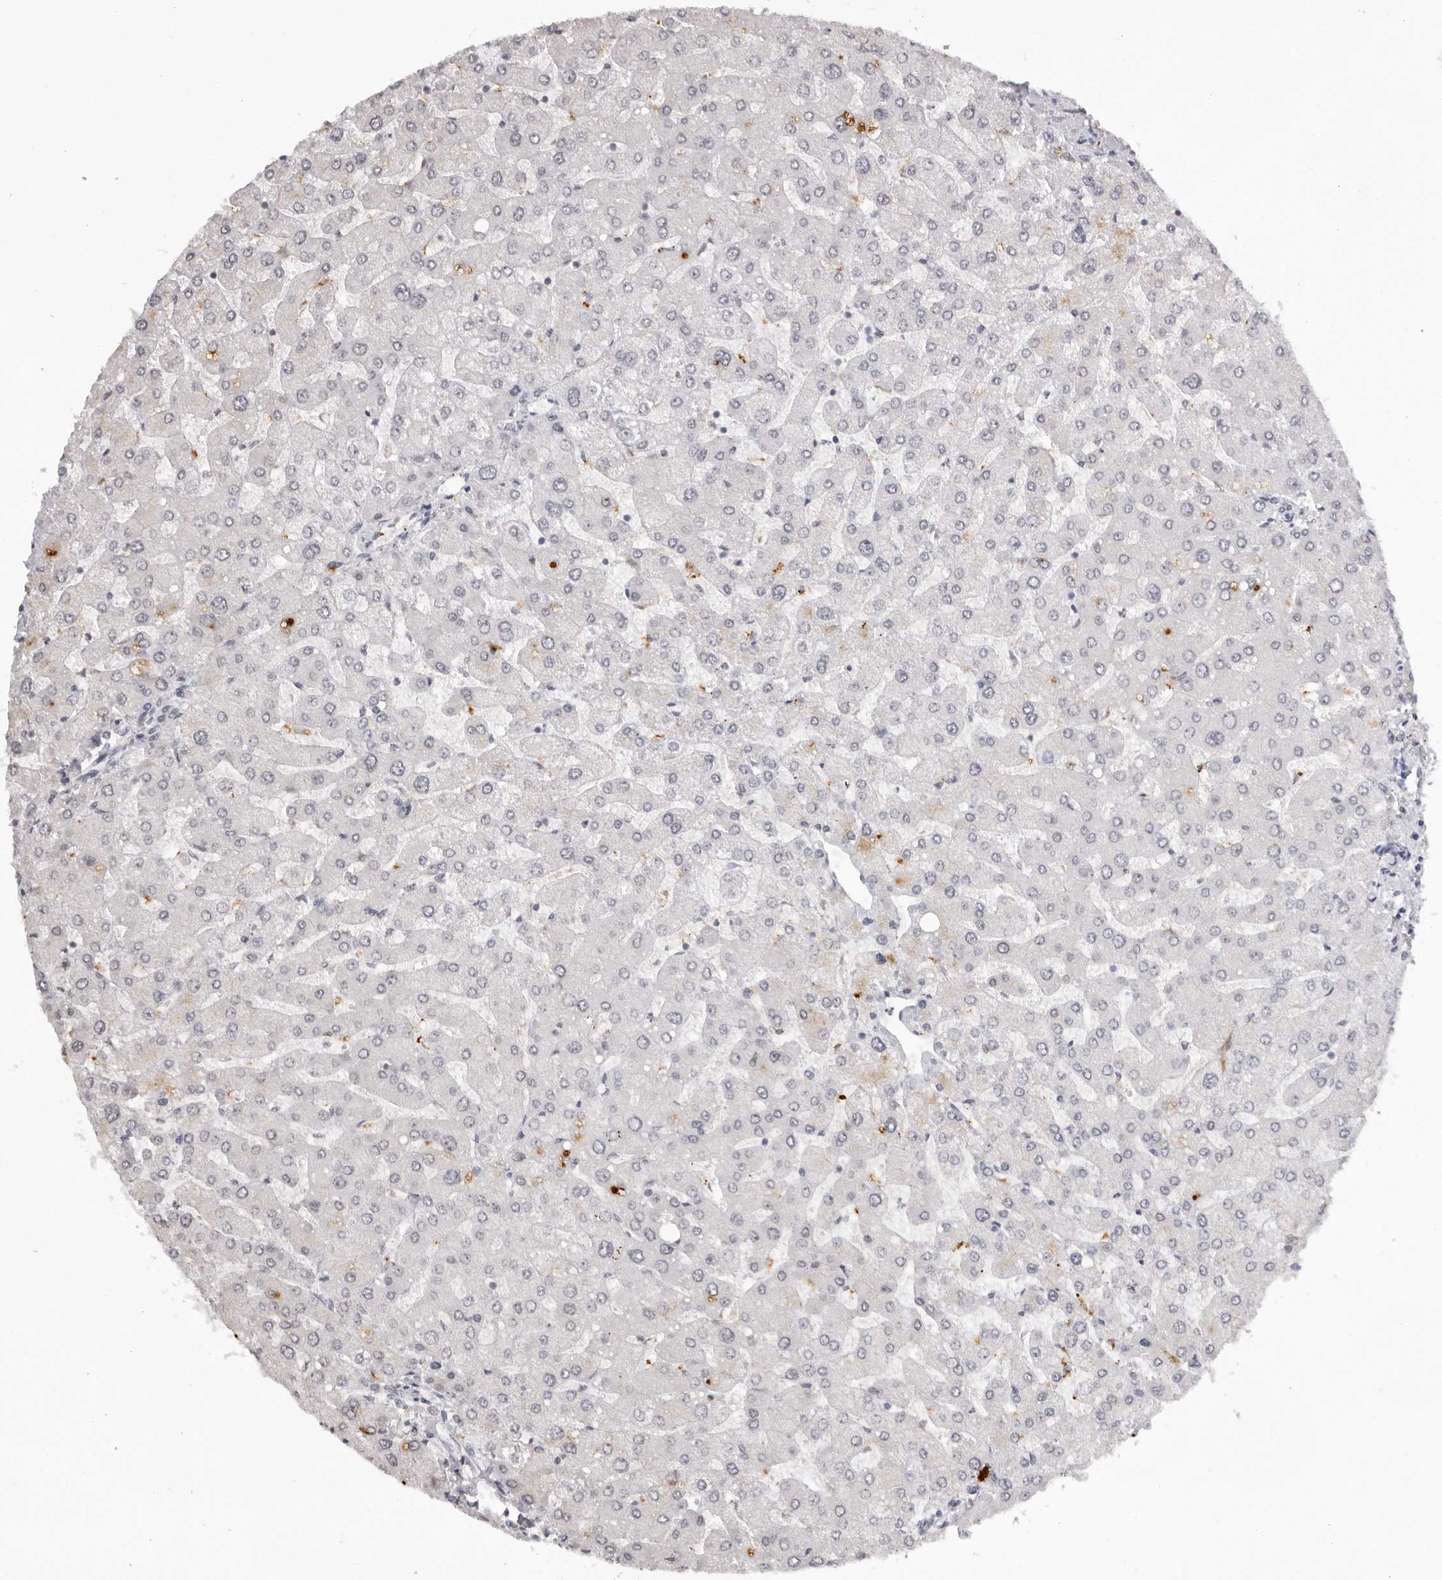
{"staining": {"intensity": "negative", "quantity": "none", "location": "none"}, "tissue": "liver", "cell_type": "Cholangiocytes", "image_type": "normal", "snomed": [{"axis": "morphology", "description": "Normal tissue, NOS"}, {"axis": "topography", "description": "Liver"}], "caption": "A high-resolution histopathology image shows immunohistochemistry staining of normal liver, which displays no significant positivity in cholangiocytes.", "gene": "NTM", "patient": {"sex": "male", "age": 55}}